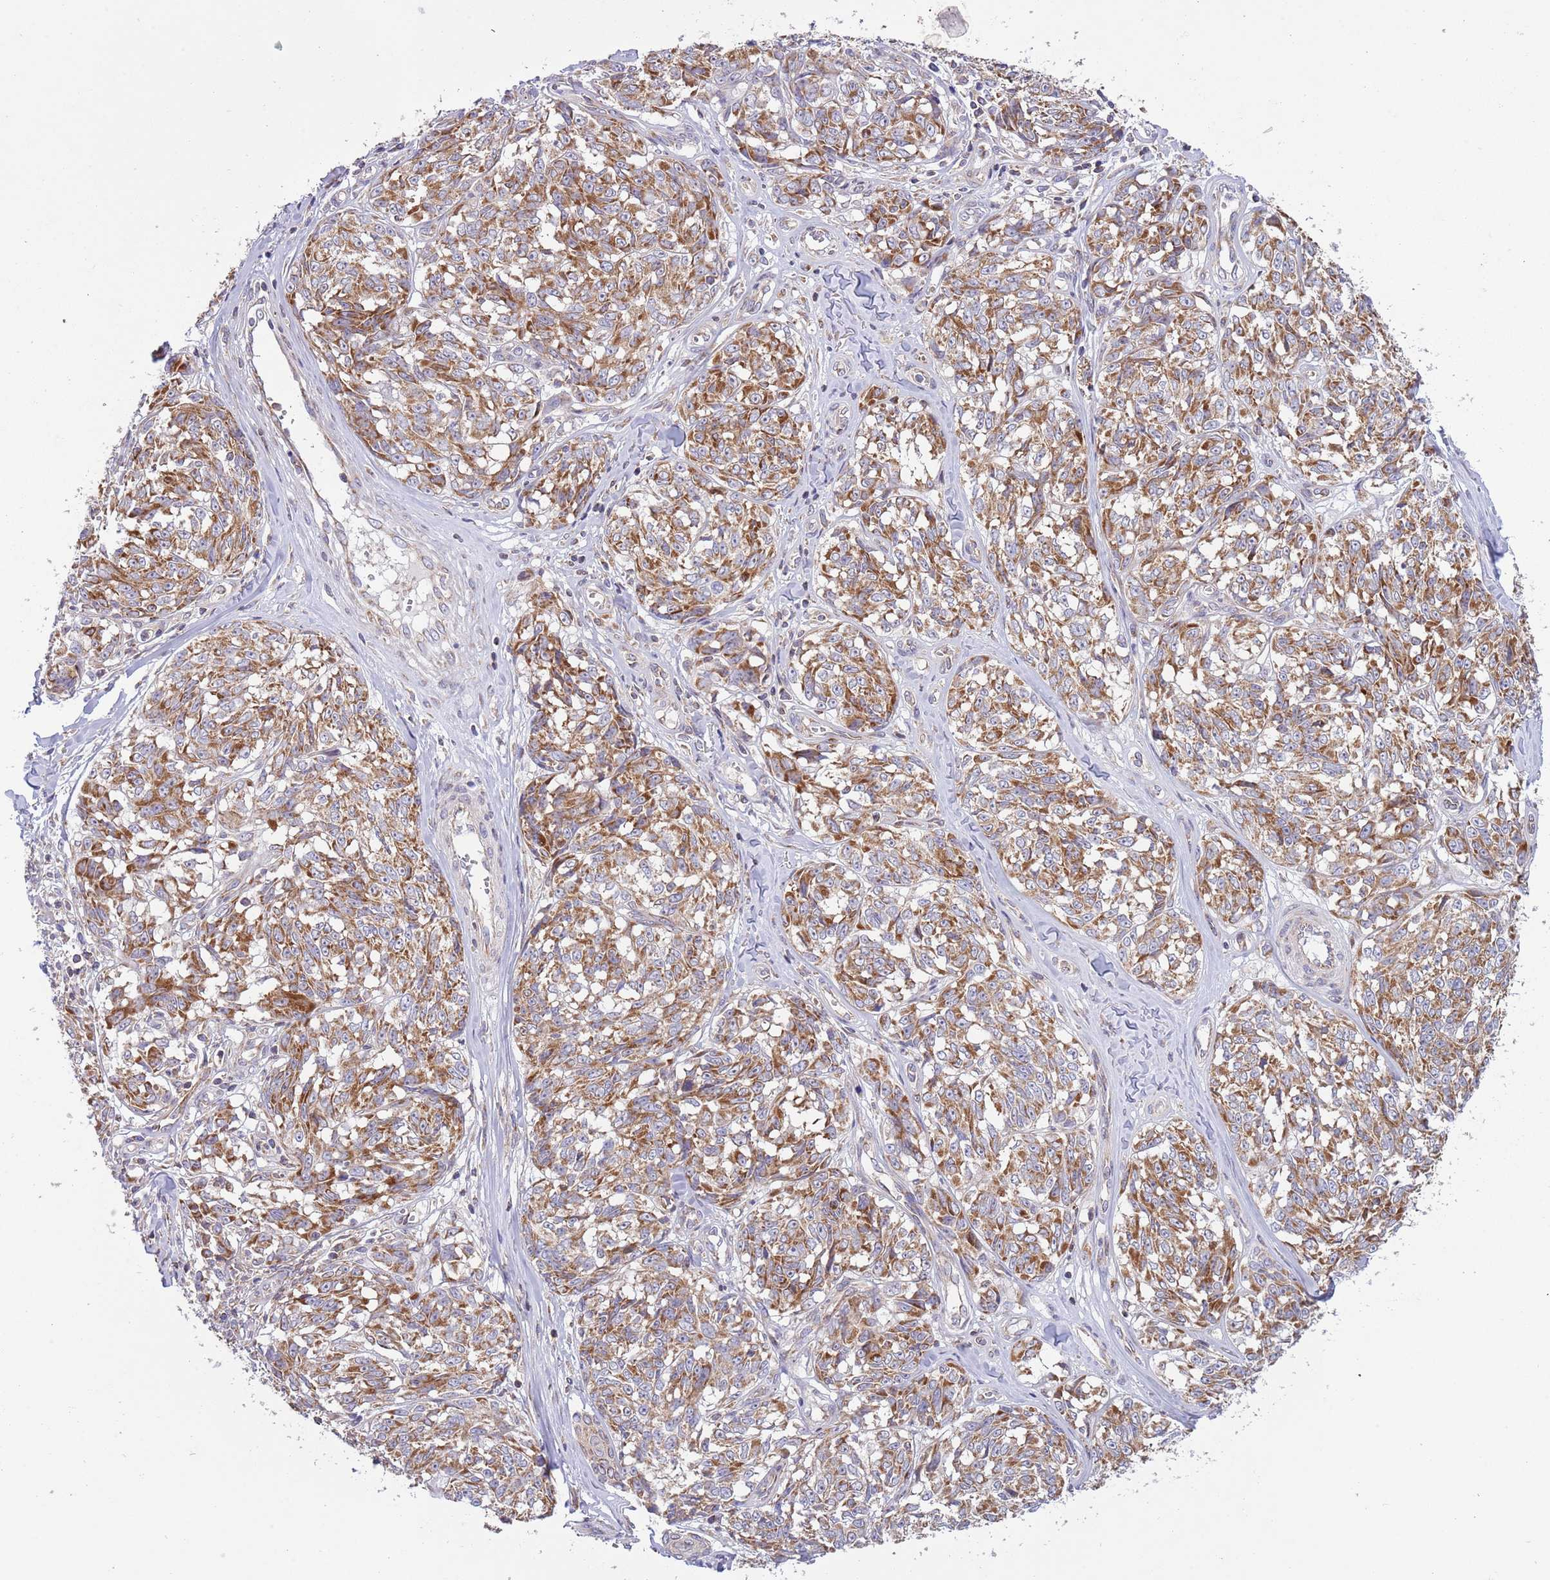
{"staining": {"intensity": "moderate", "quantity": ">75%", "location": "cytoplasmic/membranous"}, "tissue": "melanoma", "cell_type": "Tumor cells", "image_type": "cancer", "snomed": [{"axis": "morphology", "description": "Normal tissue, NOS"}, {"axis": "morphology", "description": "Malignant melanoma, NOS"}, {"axis": "topography", "description": "Skin"}], "caption": "DAB (3,3'-diaminobenzidine) immunohistochemical staining of human melanoma shows moderate cytoplasmic/membranous protein staining in about >75% of tumor cells. (DAB (3,3'-diaminobenzidine) = brown stain, brightfield microscopy at high magnification).", "gene": "IRS4", "patient": {"sex": "female", "age": 64}}